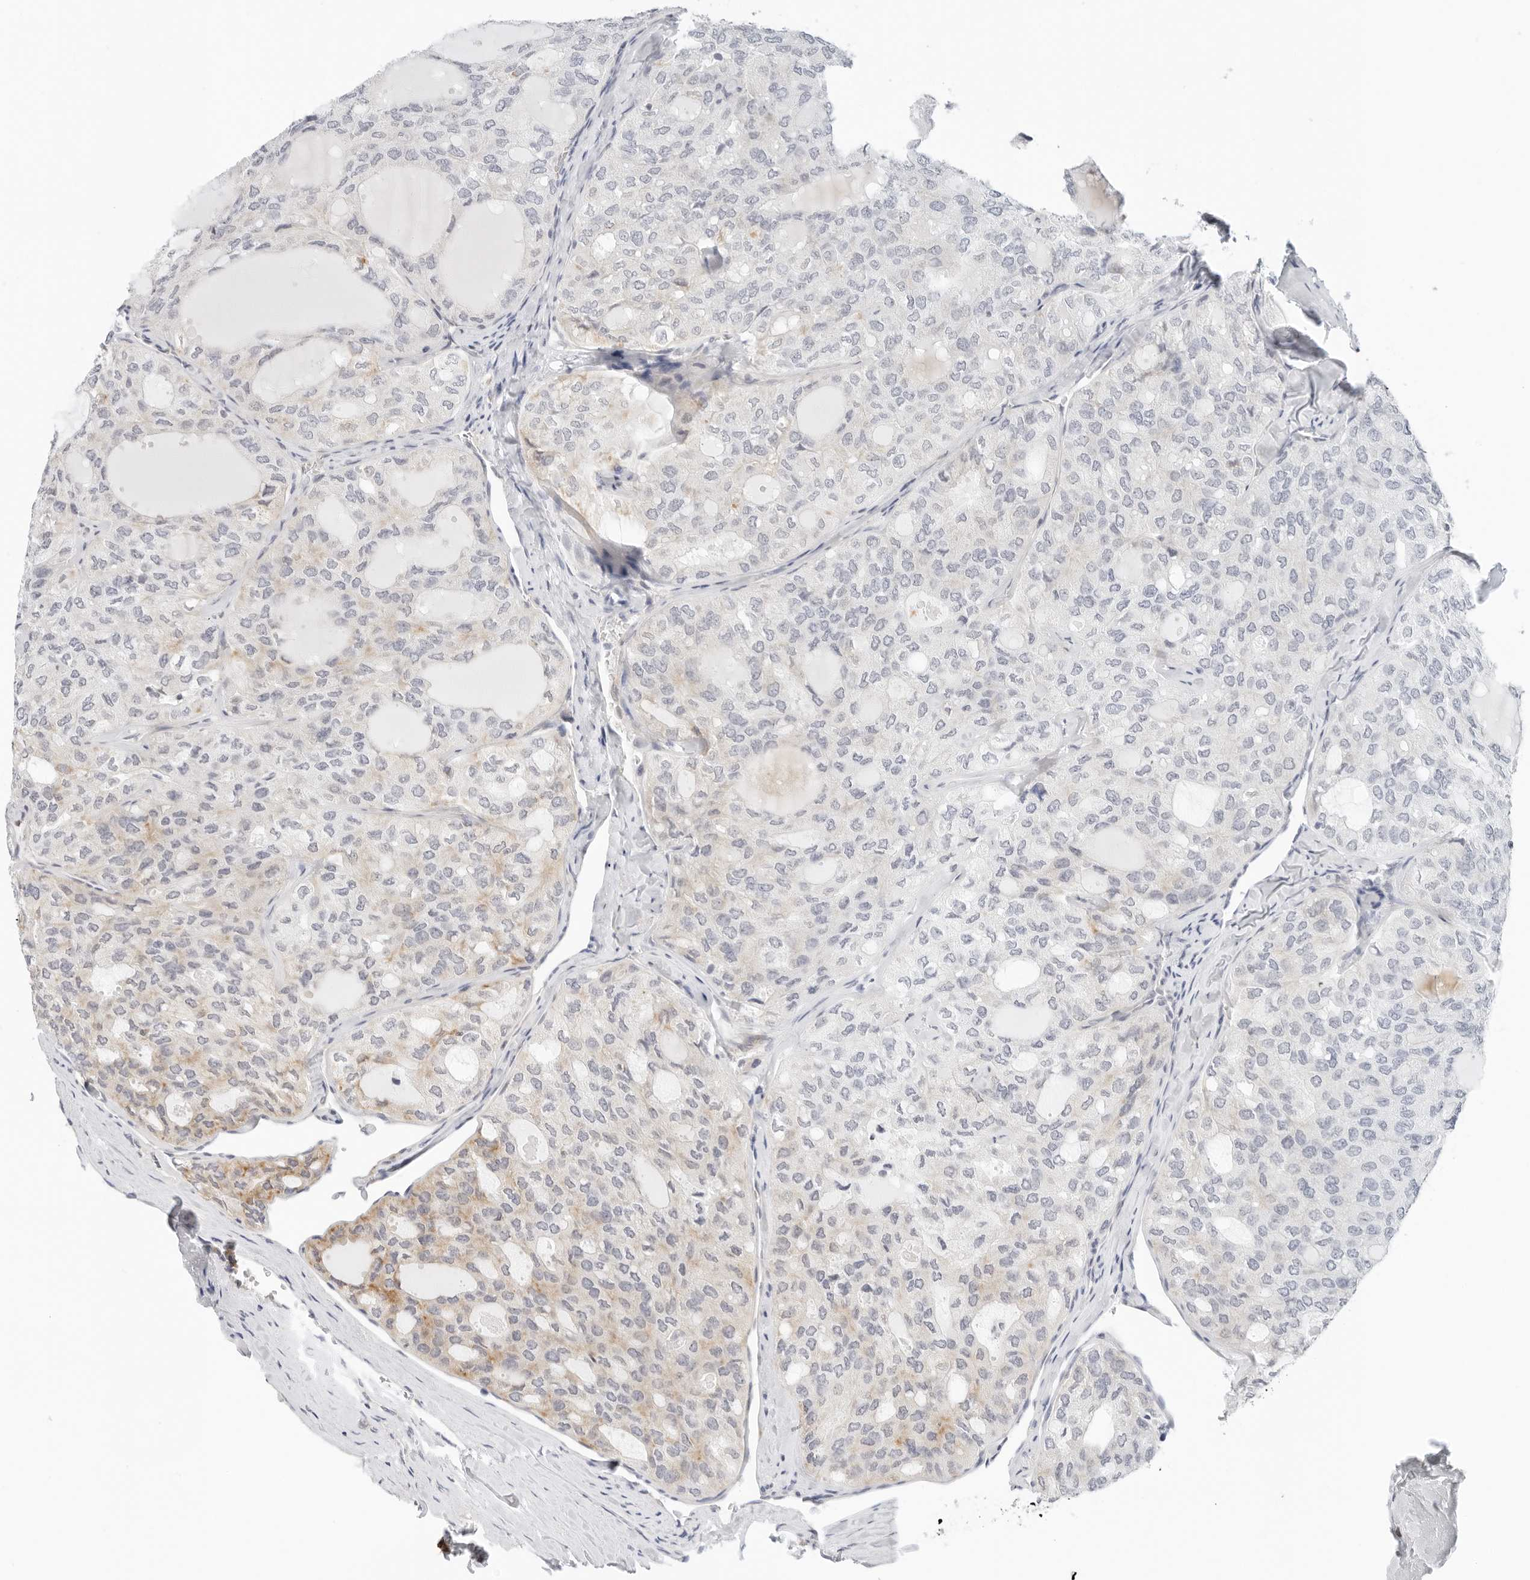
{"staining": {"intensity": "weak", "quantity": "<25%", "location": "cytoplasmic/membranous"}, "tissue": "thyroid cancer", "cell_type": "Tumor cells", "image_type": "cancer", "snomed": [{"axis": "morphology", "description": "Follicular adenoma carcinoma, NOS"}, {"axis": "topography", "description": "Thyroid gland"}], "caption": "This photomicrograph is of follicular adenoma carcinoma (thyroid) stained with immunohistochemistry to label a protein in brown with the nuclei are counter-stained blue. There is no staining in tumor cells.", "gene": "RC3H1", "patient": {"sex": "male", "age": 75}}